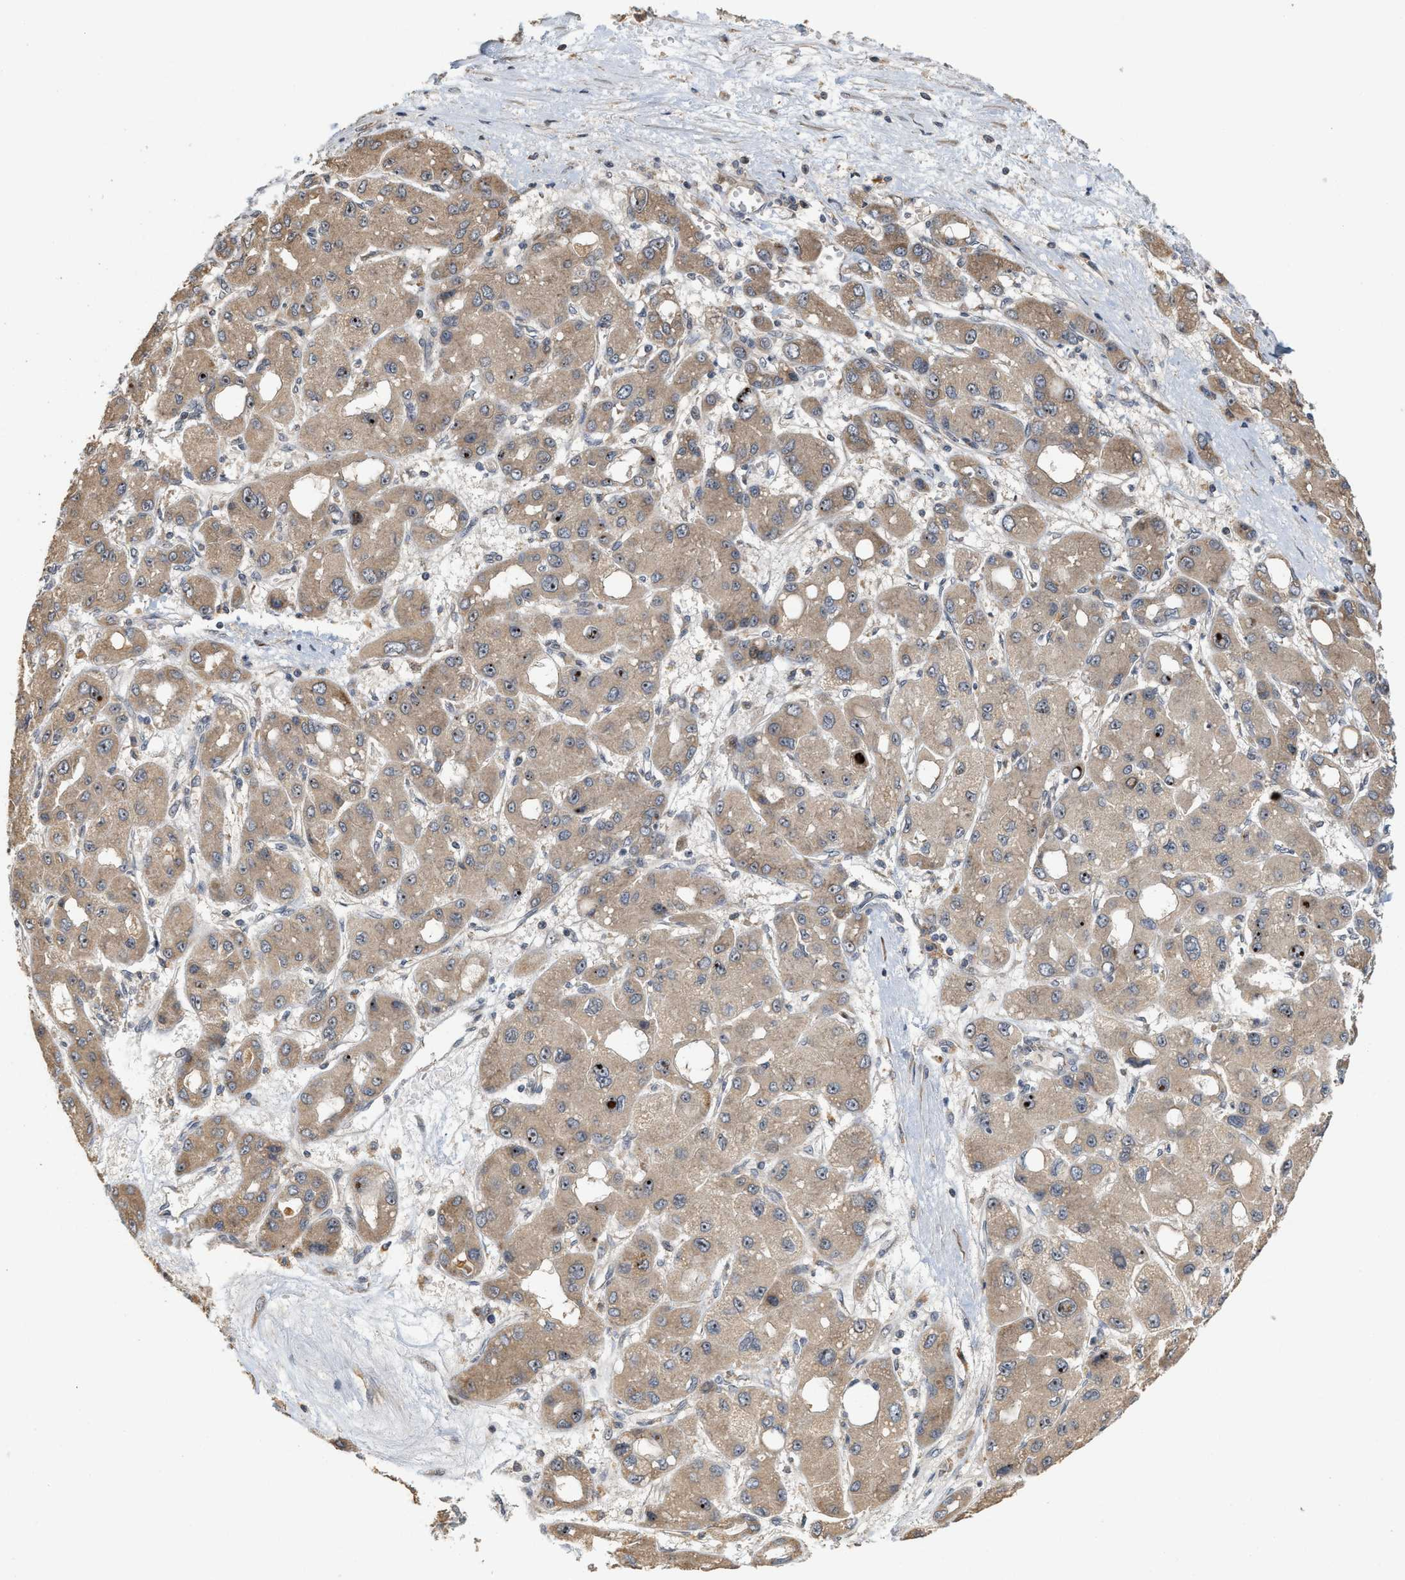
{"staining": {"intensity": "strong", "quantity": "<25%", "location": "cytoplasmic/membranous,nuclear"}, "tissue": "liver cancer", "cell_type": "Tumor cells", "image_type": "cancer", "snomed": [{"axis": "morphology", "description": "Carcinoma, Hepatocellular, NOS"}, {"axis": "topography", "description": "Liver"}], "caption": "The immunohistochemical stain highlights strong cytoplasmic/membranous and nuclear positivity in tumor cells of liver hepatocellular carcinoma tissue. (brown staining indicates protein expression, while blue staining denotes nuclei).", "gene": "ELP2", "patient": {"sex": "male", "age": 55}}